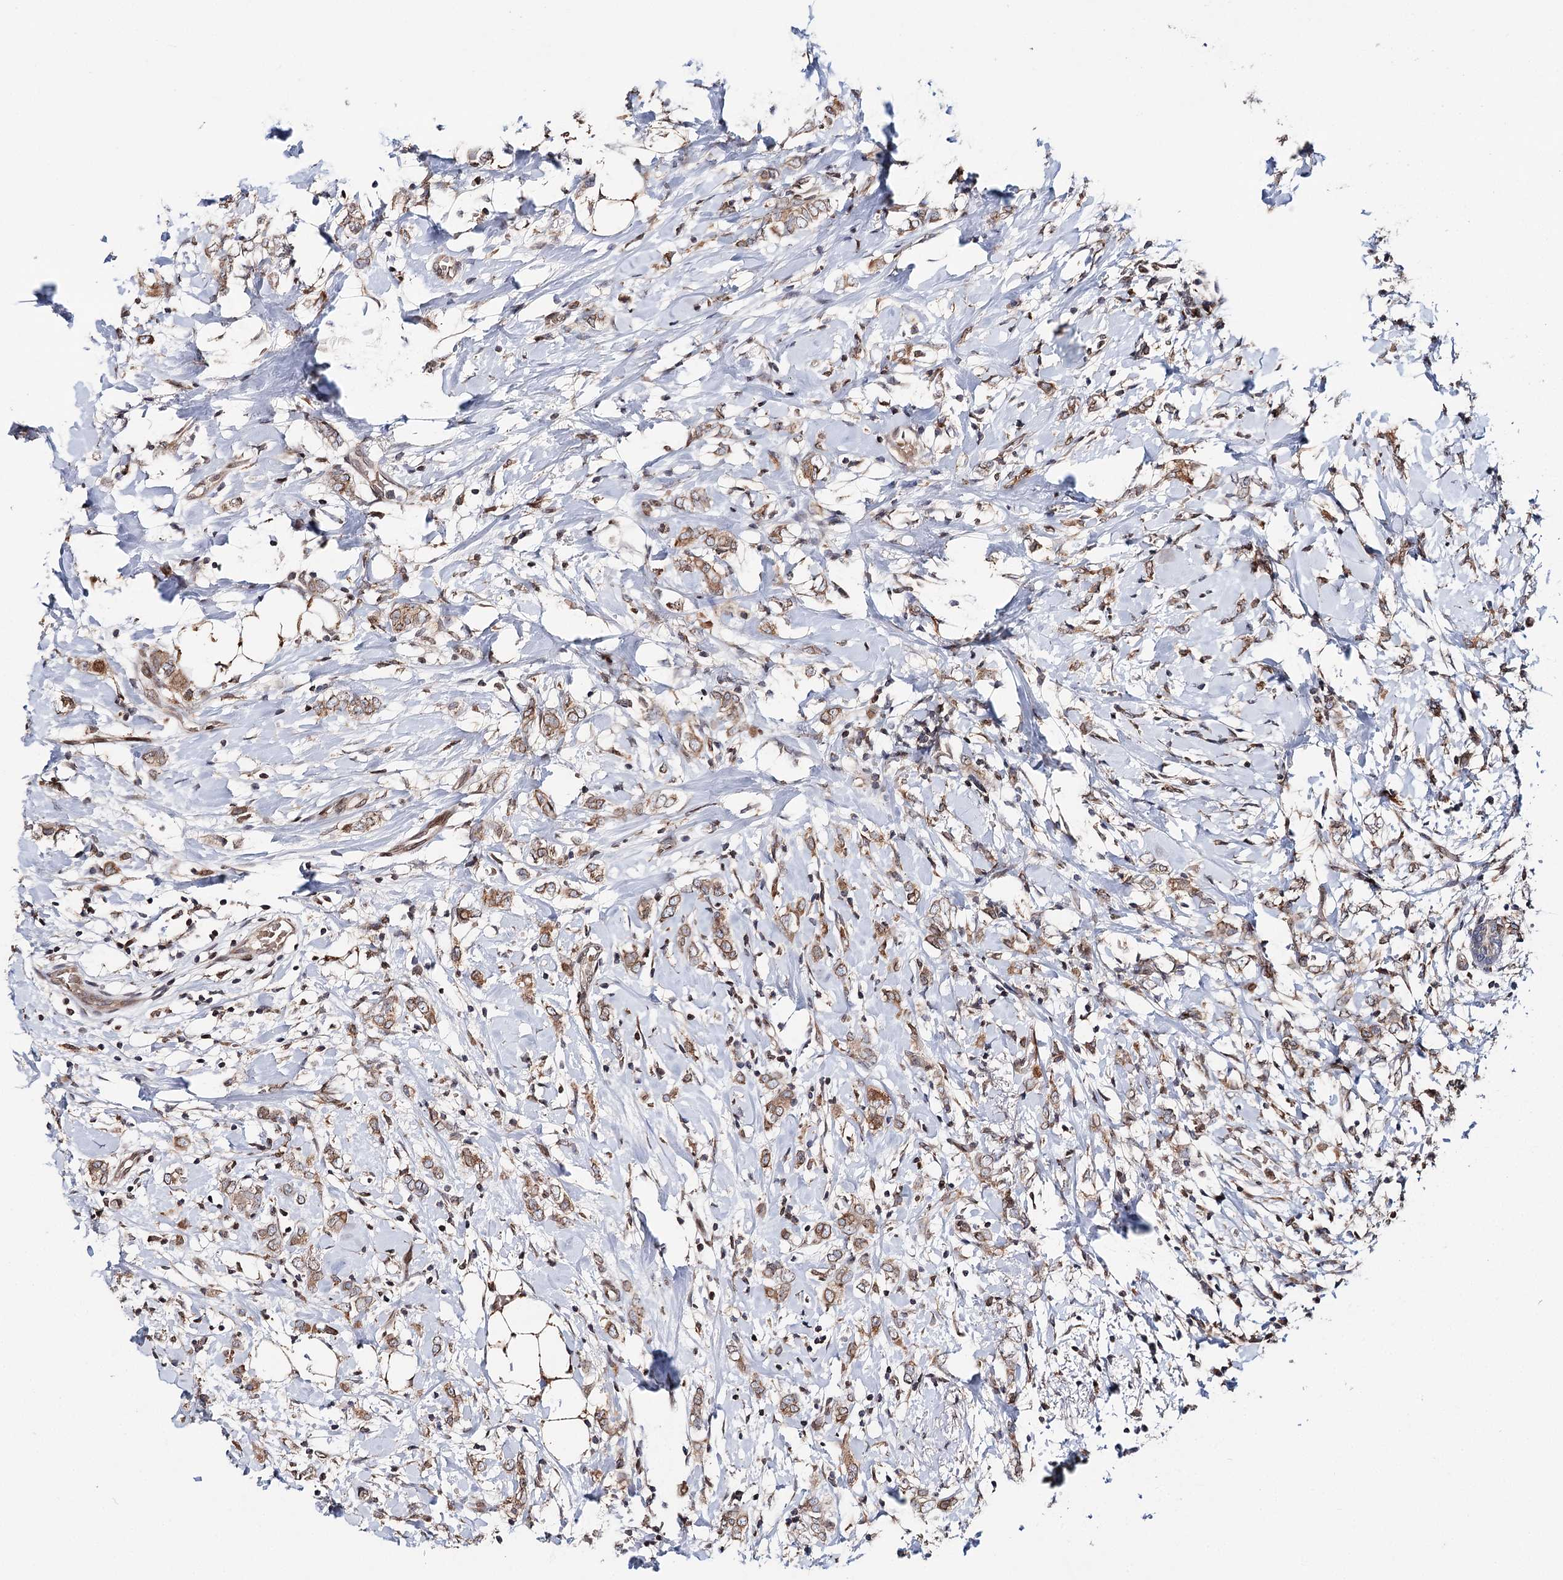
{"staining": {"intensity": "moderate", "quantity": ">75%", "location": "cytoplasmic/membranous"}, "tissue": "breast cancer", "cell_type": "Tumor cells", "image_type": "cancer", "snomed": [{"axis": "morphology", "description": "Normal tissue, NOS"}, {"axis": "morphology", "description": "Lobular carcinoma"}, {"axis": "topography", "description": "Breast"}], "caption": "Protein analysis of breast cancer tissue demonstrates moderate cytoplasmic/membranous expression in approximately >75% of tumor cells.", "gene": "CFAP46", "patient": {"sex": "female", "age": 47}}